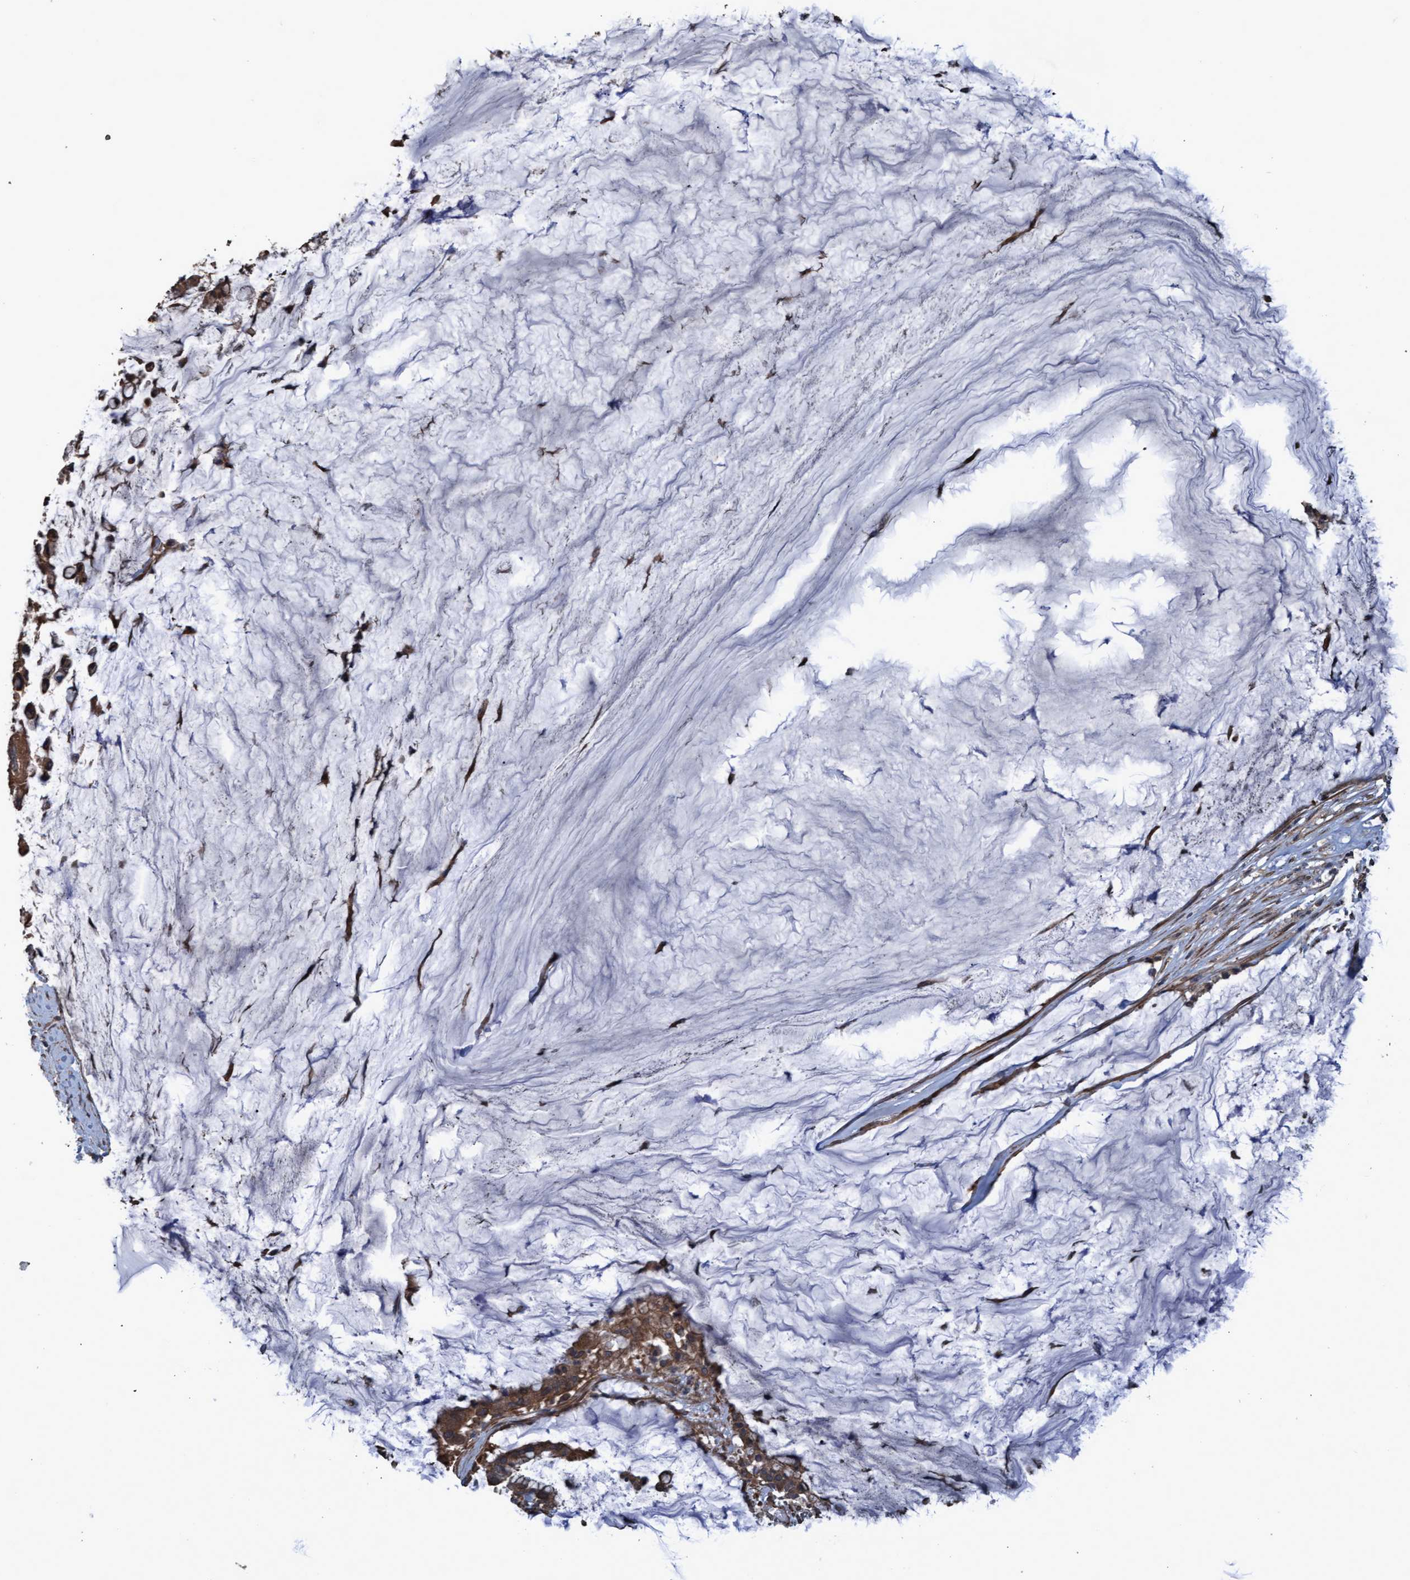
{"staining": {"intensity": "moderate", "quantity": ">75%", "location": "cytoplasmic/membranous"}, "tissue": "pancreatic cancer", "cell_type": "Tumor cells", "image_type": "cancer", "snomed": [{"axis": "morphology", "description": "Adenocarcinoma, NOS"}, {"axis": "topography", "description": "Pancreas"}], "caption": "Immunohistochemistry (IHC) histopathology image of neoplastic tissue: human pancreatic cancer (adenocarcinoma) stained using immunohistochemistry (IHC) exhibits medium levels of moderate protein expression localized specifically in the cytoplasmic/membranous of tumor cells, appearing as a cytoplasmic/membranous brown color.", "gene": "GGT6", "patient": {"sex": "male", "age": 41}}